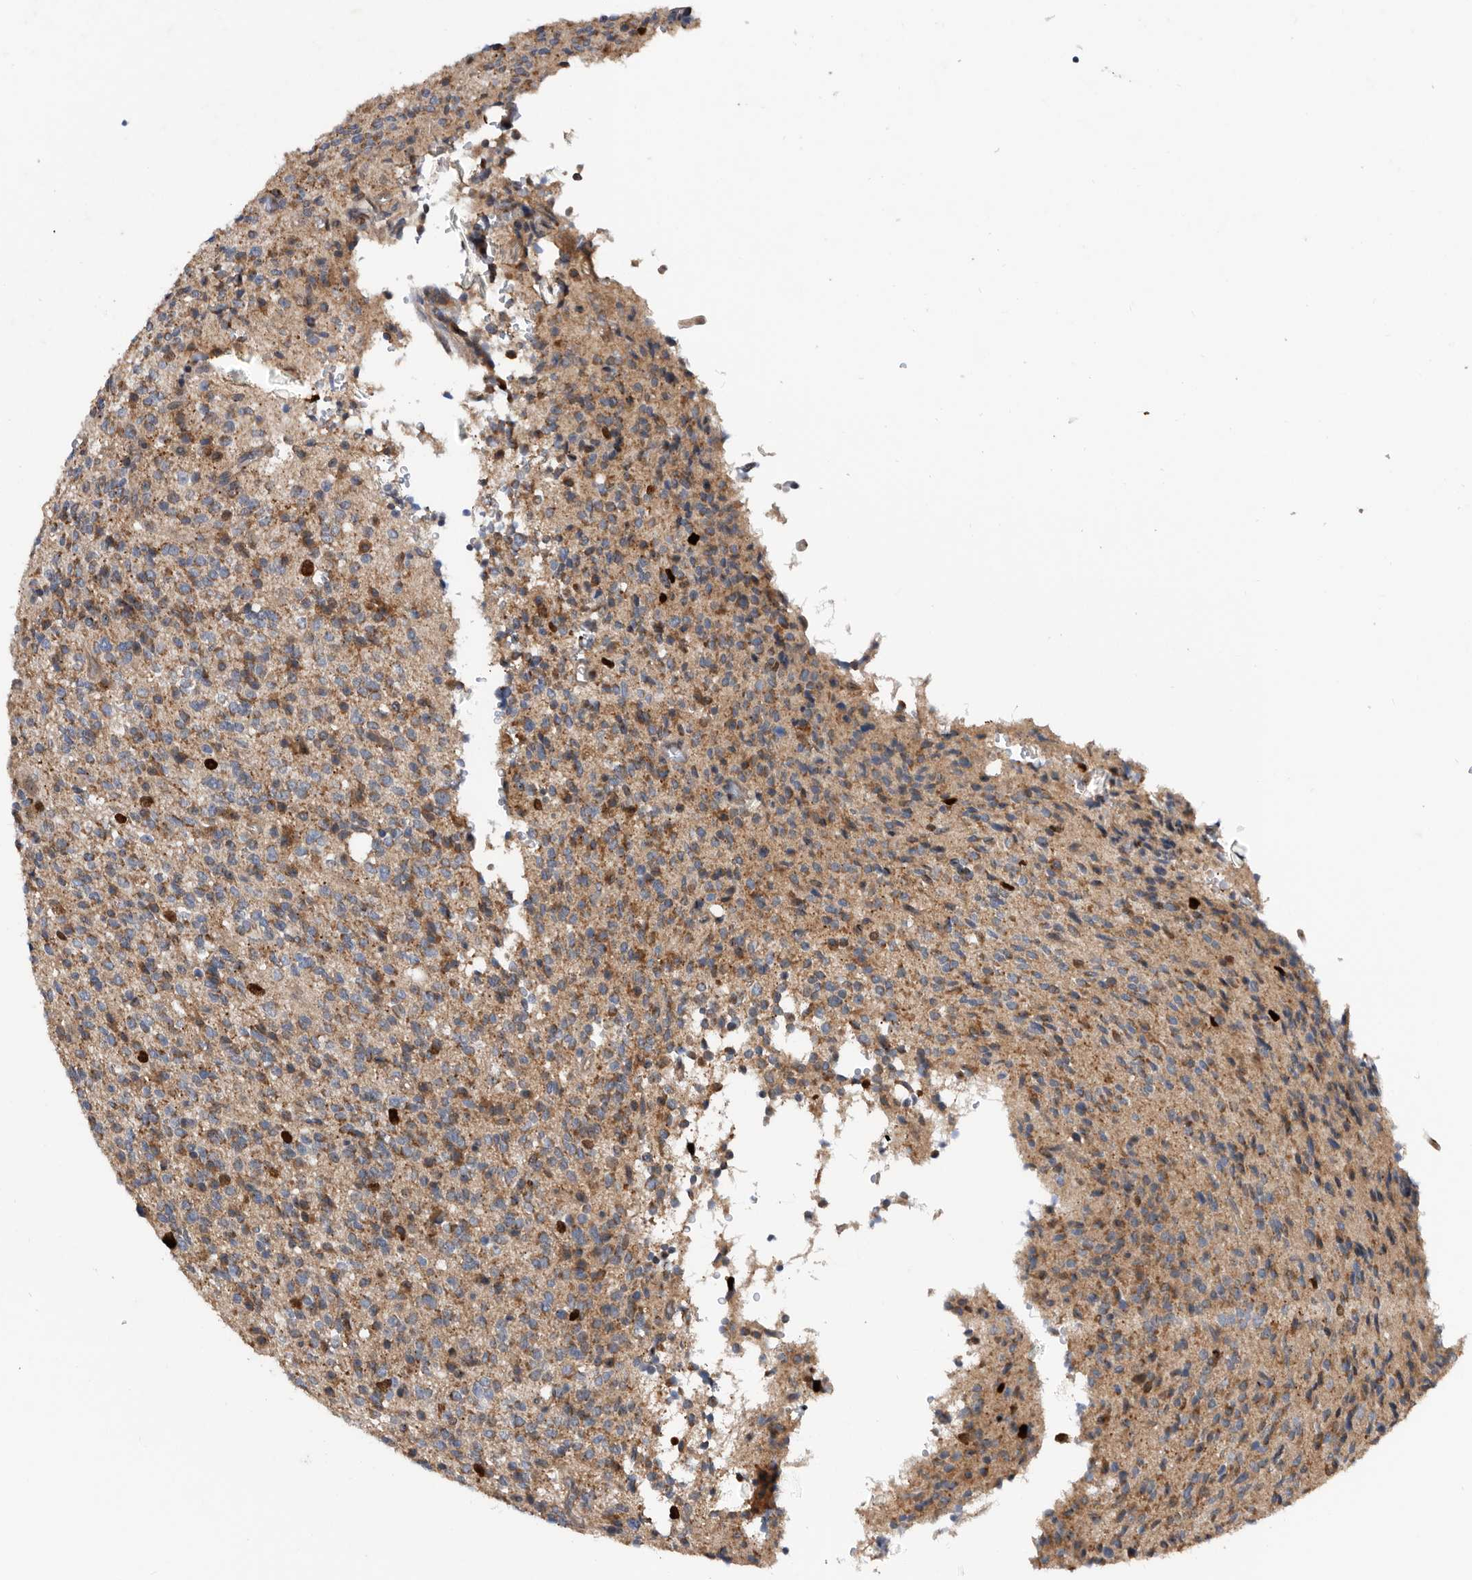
{"staining": {"intensity": "weak", "quantity": ">75%", "location": "cytoplasmic/membranous"}, "tissue": "glioma", "cell_type": "Tumor cells", "image_type": "cancer", "snomed": [{"axis": "morphology", "description": "Glioma, malignant, High grade"}, {"axis": "topography", "description": "Brain"}], "caption": "Glioma tissue demonstrates weak cytoplasmic/membranous positivity in about >75% of tumor cells, visualized by immunohistochemistry. (DAB IHC, brown staining for protein, blue staining for nuclei).", "gene": "ATAD2", "patient": {"sex": "male", "age": 34}}